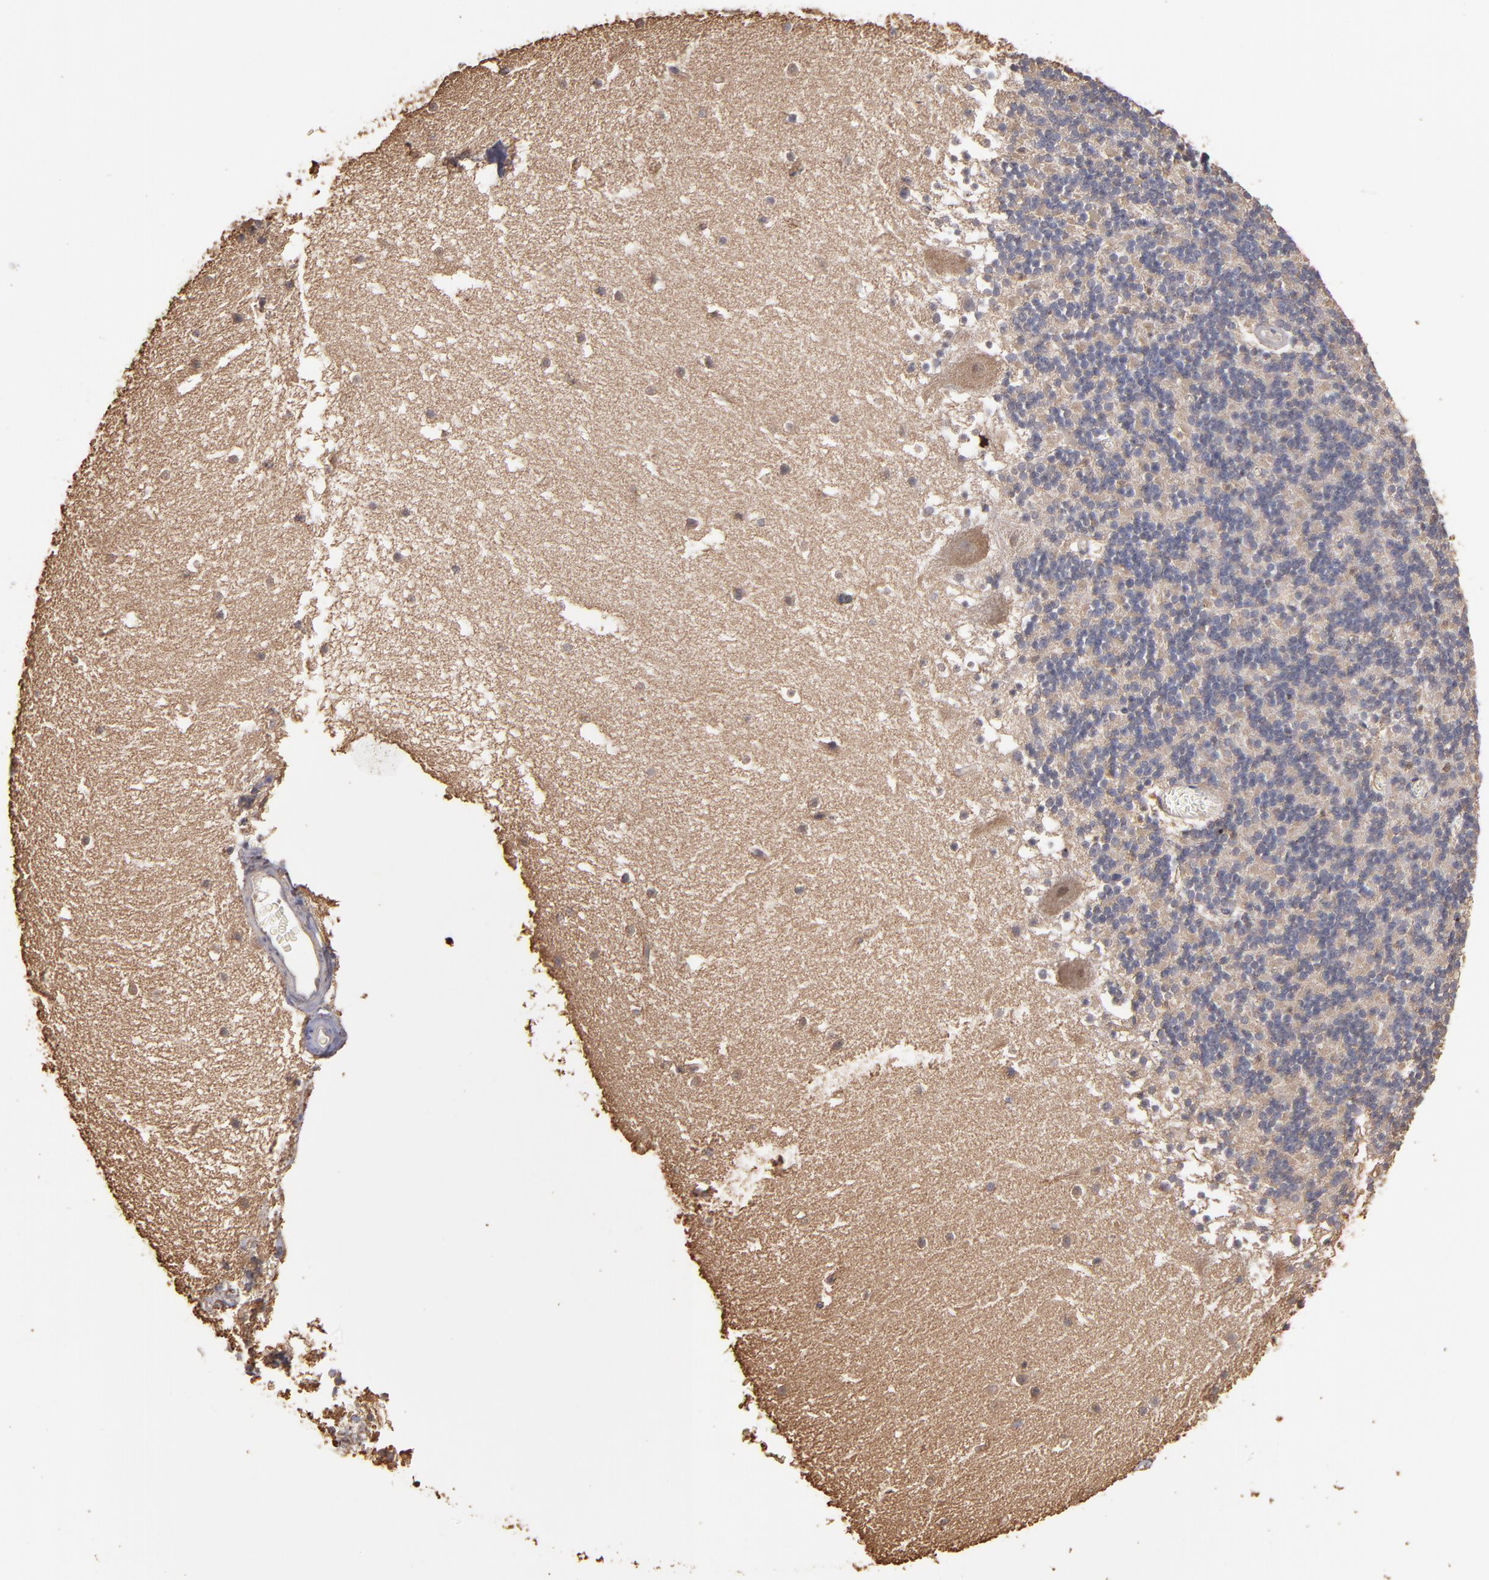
{"staining": {"intensity": "negative", "quantity": "none", "location": "none"}, "tissue": "cerebellum", "cell_type": "Cells in granular layer", "image_type": "normal", "snomed": [{"axis": "morphology", "description": "Normal tissue, NOS"}, {"axis": "topography", "description": "Cerebellum"}], "caption": "Immunohistochemistry (IHC) of benign cerebellum demonstrates no staining in cells in granular layer. (DAB immunohistochemistry (IHC) visualized using brightfield microscopy, high magnification).", "gene": "DMD", "patient": {"sex": "male", "age": 45}}